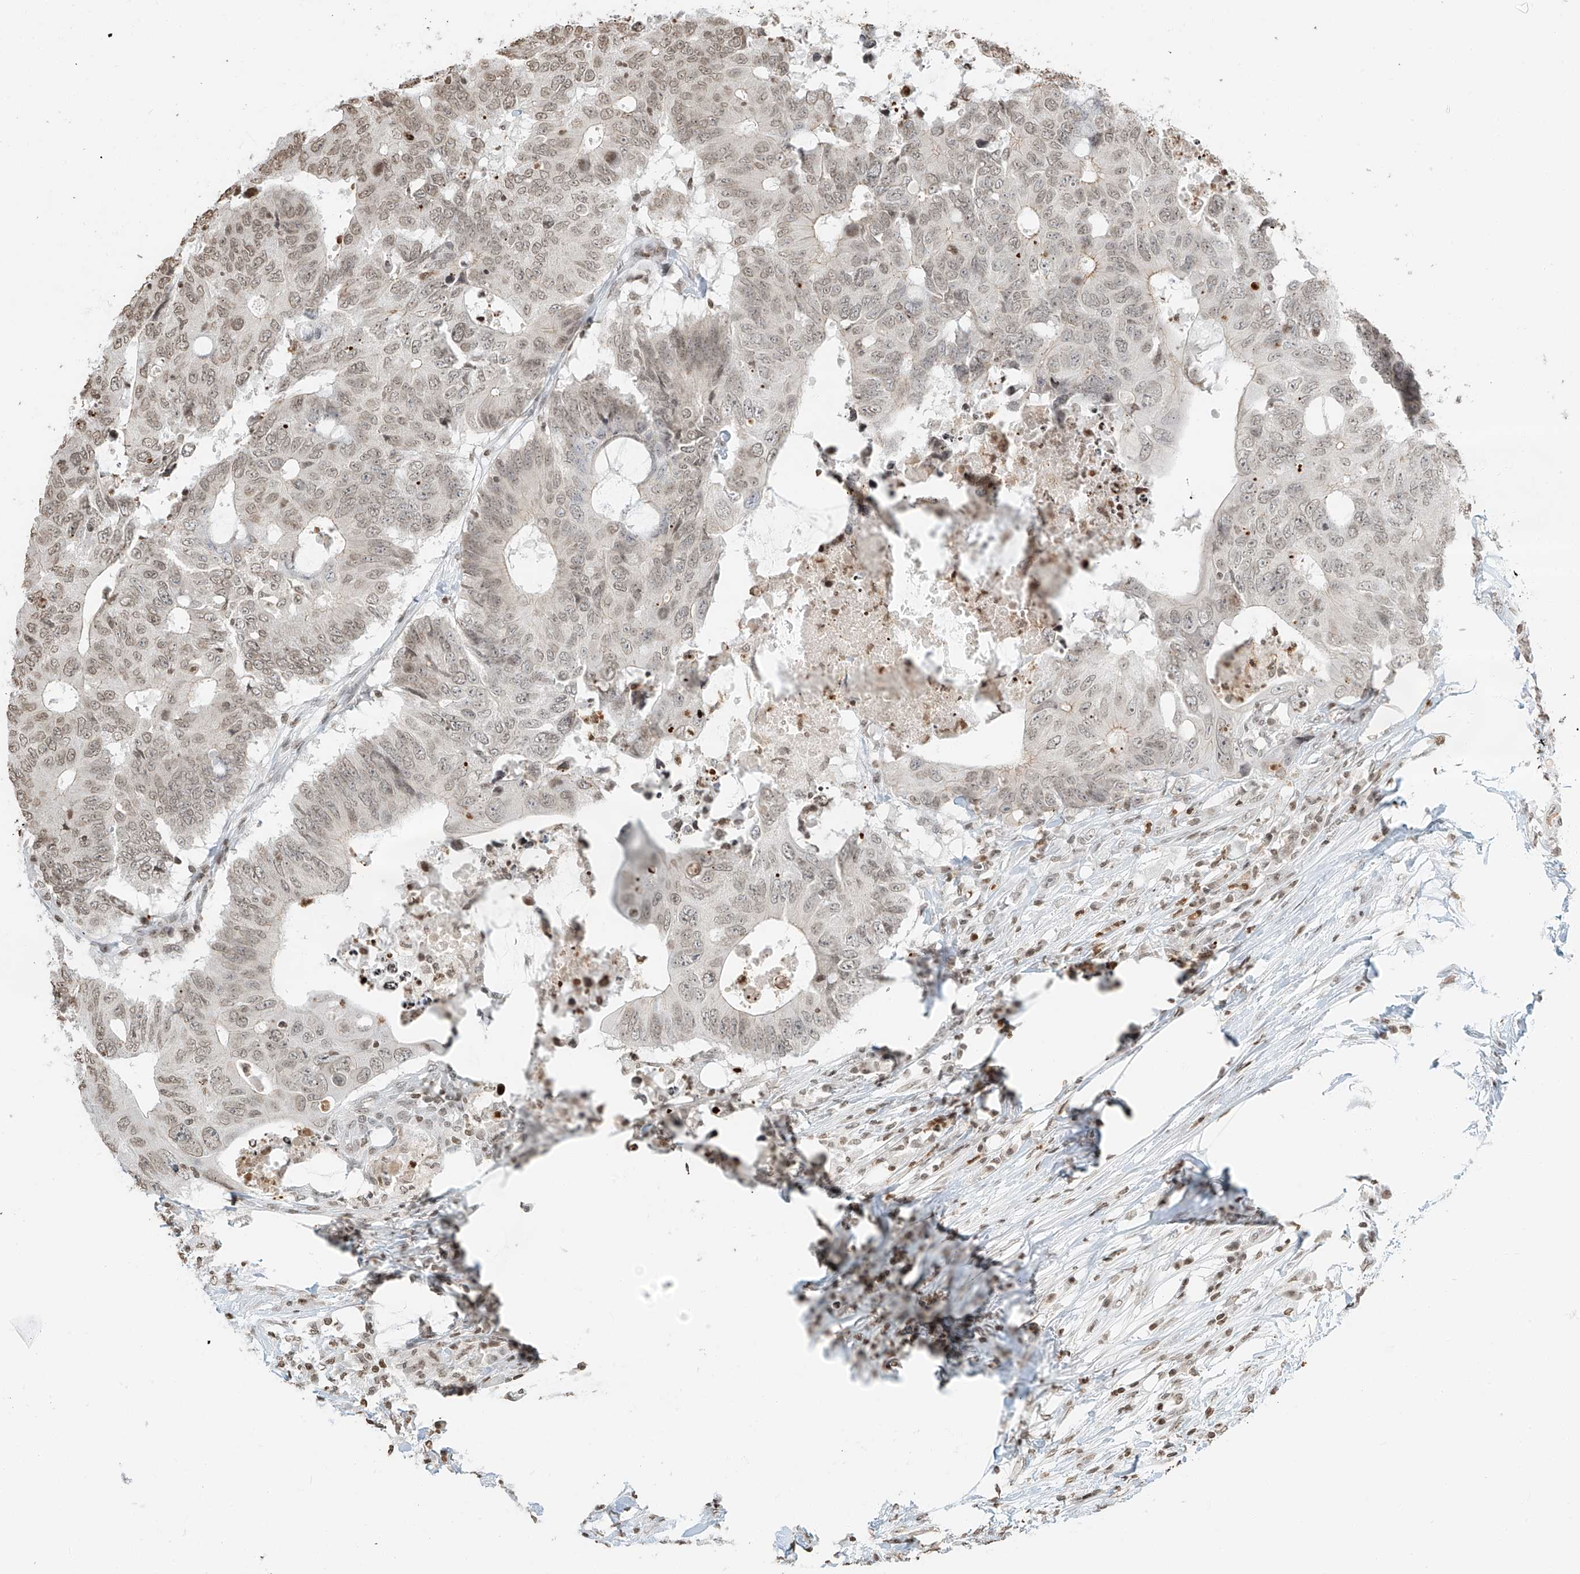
{"staining": {"intensity": "weak", "quantity": ">75%", "location": "nuclear"}, "tissue": "colorectal cancer", "cell_type": "Tumor cells", "image_type": "cancer", "snomed": [{"axis": "morphology", "description": "Adenocarcinoma, NOS"}, {"axis": "topography", "description": "Colon"}], "caption": "Immunohistochemical staining of human colorectal cancer (adenocarcinoma) shows low levels of weak nuclear positivity in about >75% of tumor cells.", "gene": "C17orf58", "patient": {"sex": "male", "age": 71}}